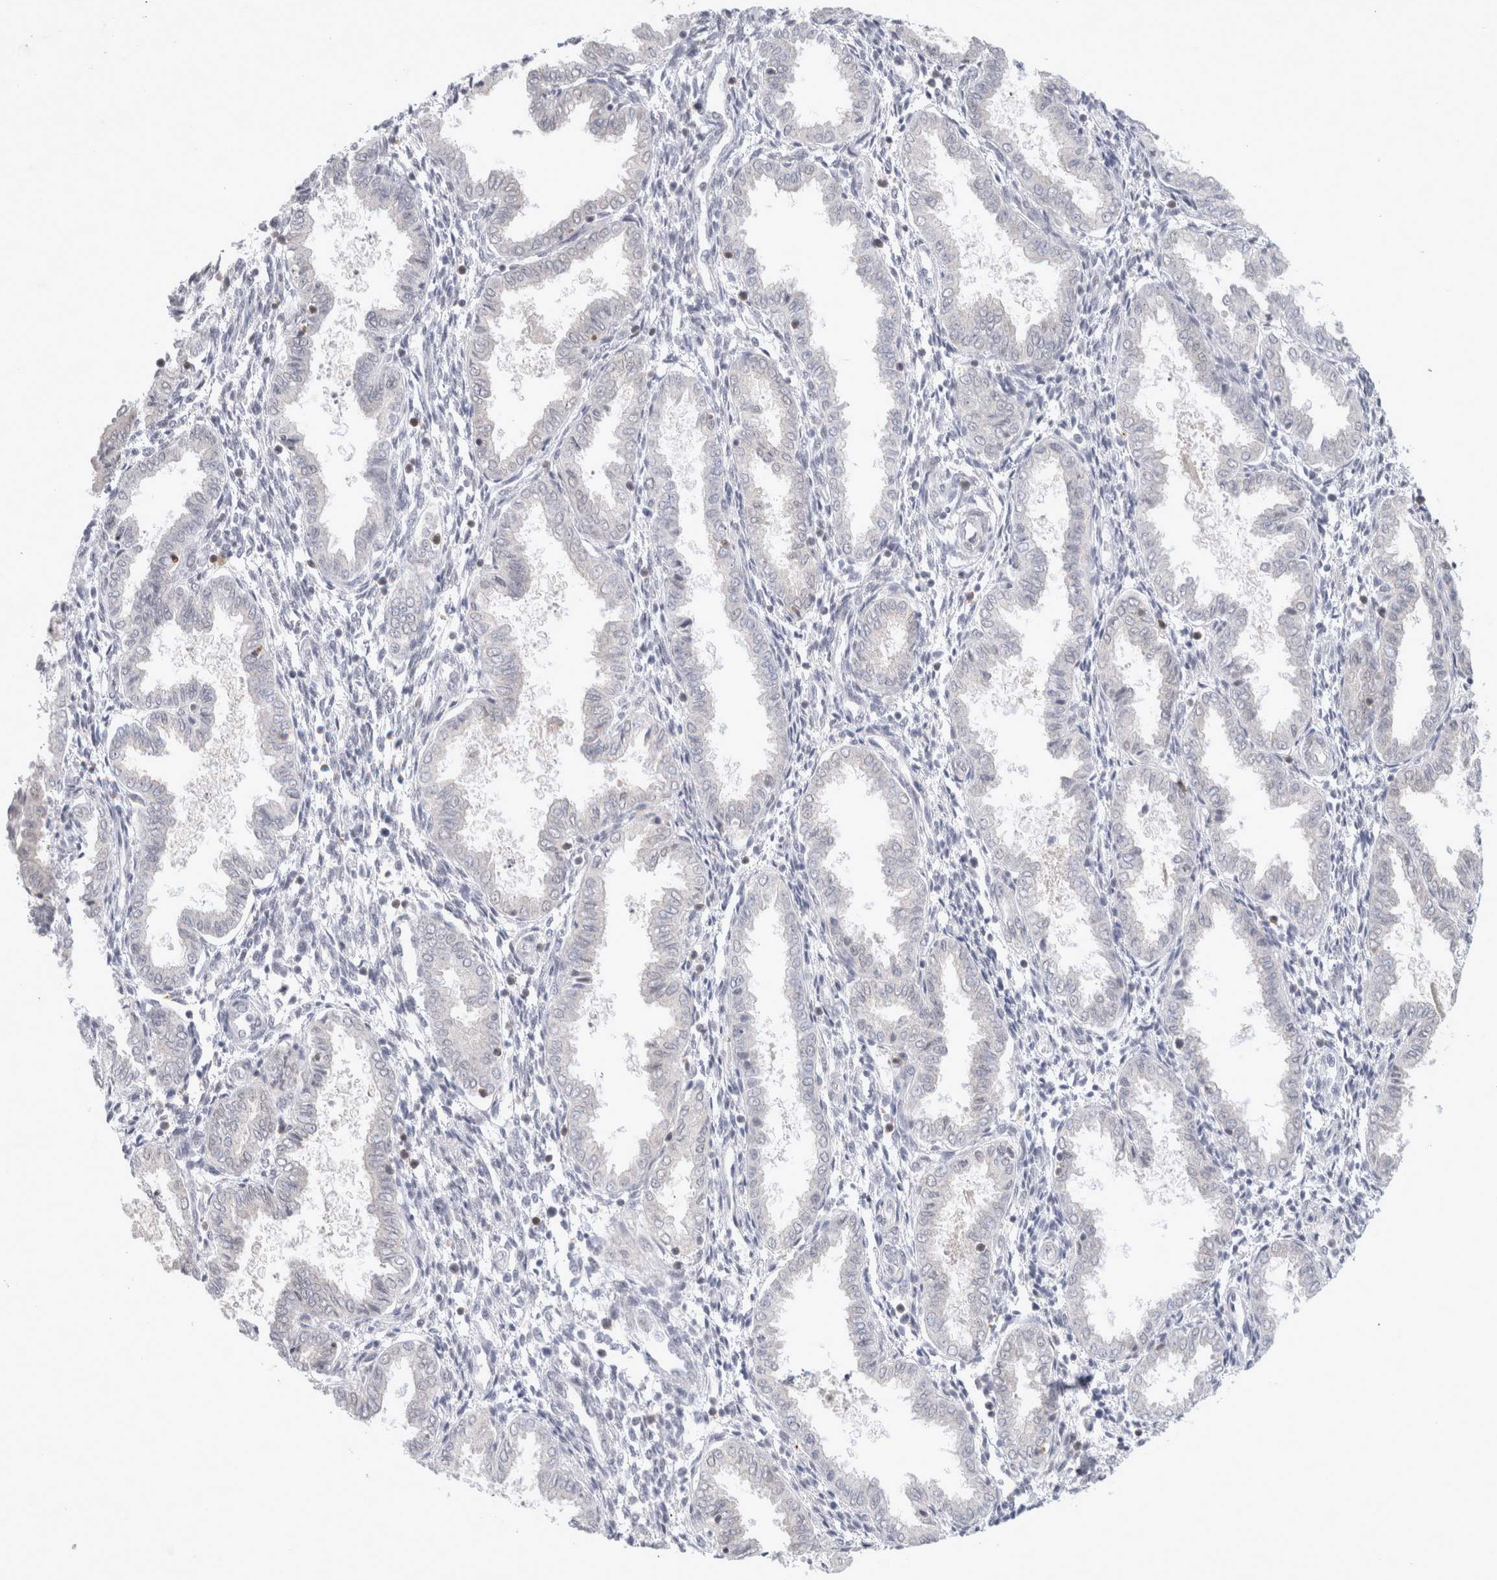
{"staining": {"intensity": "negative", "quantity": "none", "location": "none"}, "tissue": "endometrium", "cell_type": "Cells in endometrial stroma", "image_type": "normal", "snomed": [{"axis": "morphology", "description": "Normal tissue, NOS"}, {"axis": "topography", "description": "Endometrium"}], "caption": "This histopathology image is of unremarkable endometrium stained with IHC to label a protein in brown with the nuclei are counter-stained blue. There is no staining in cells in endometrial stroma.", "gene": "FBXO42", "patient": {"sex": "female", "age": 33}}